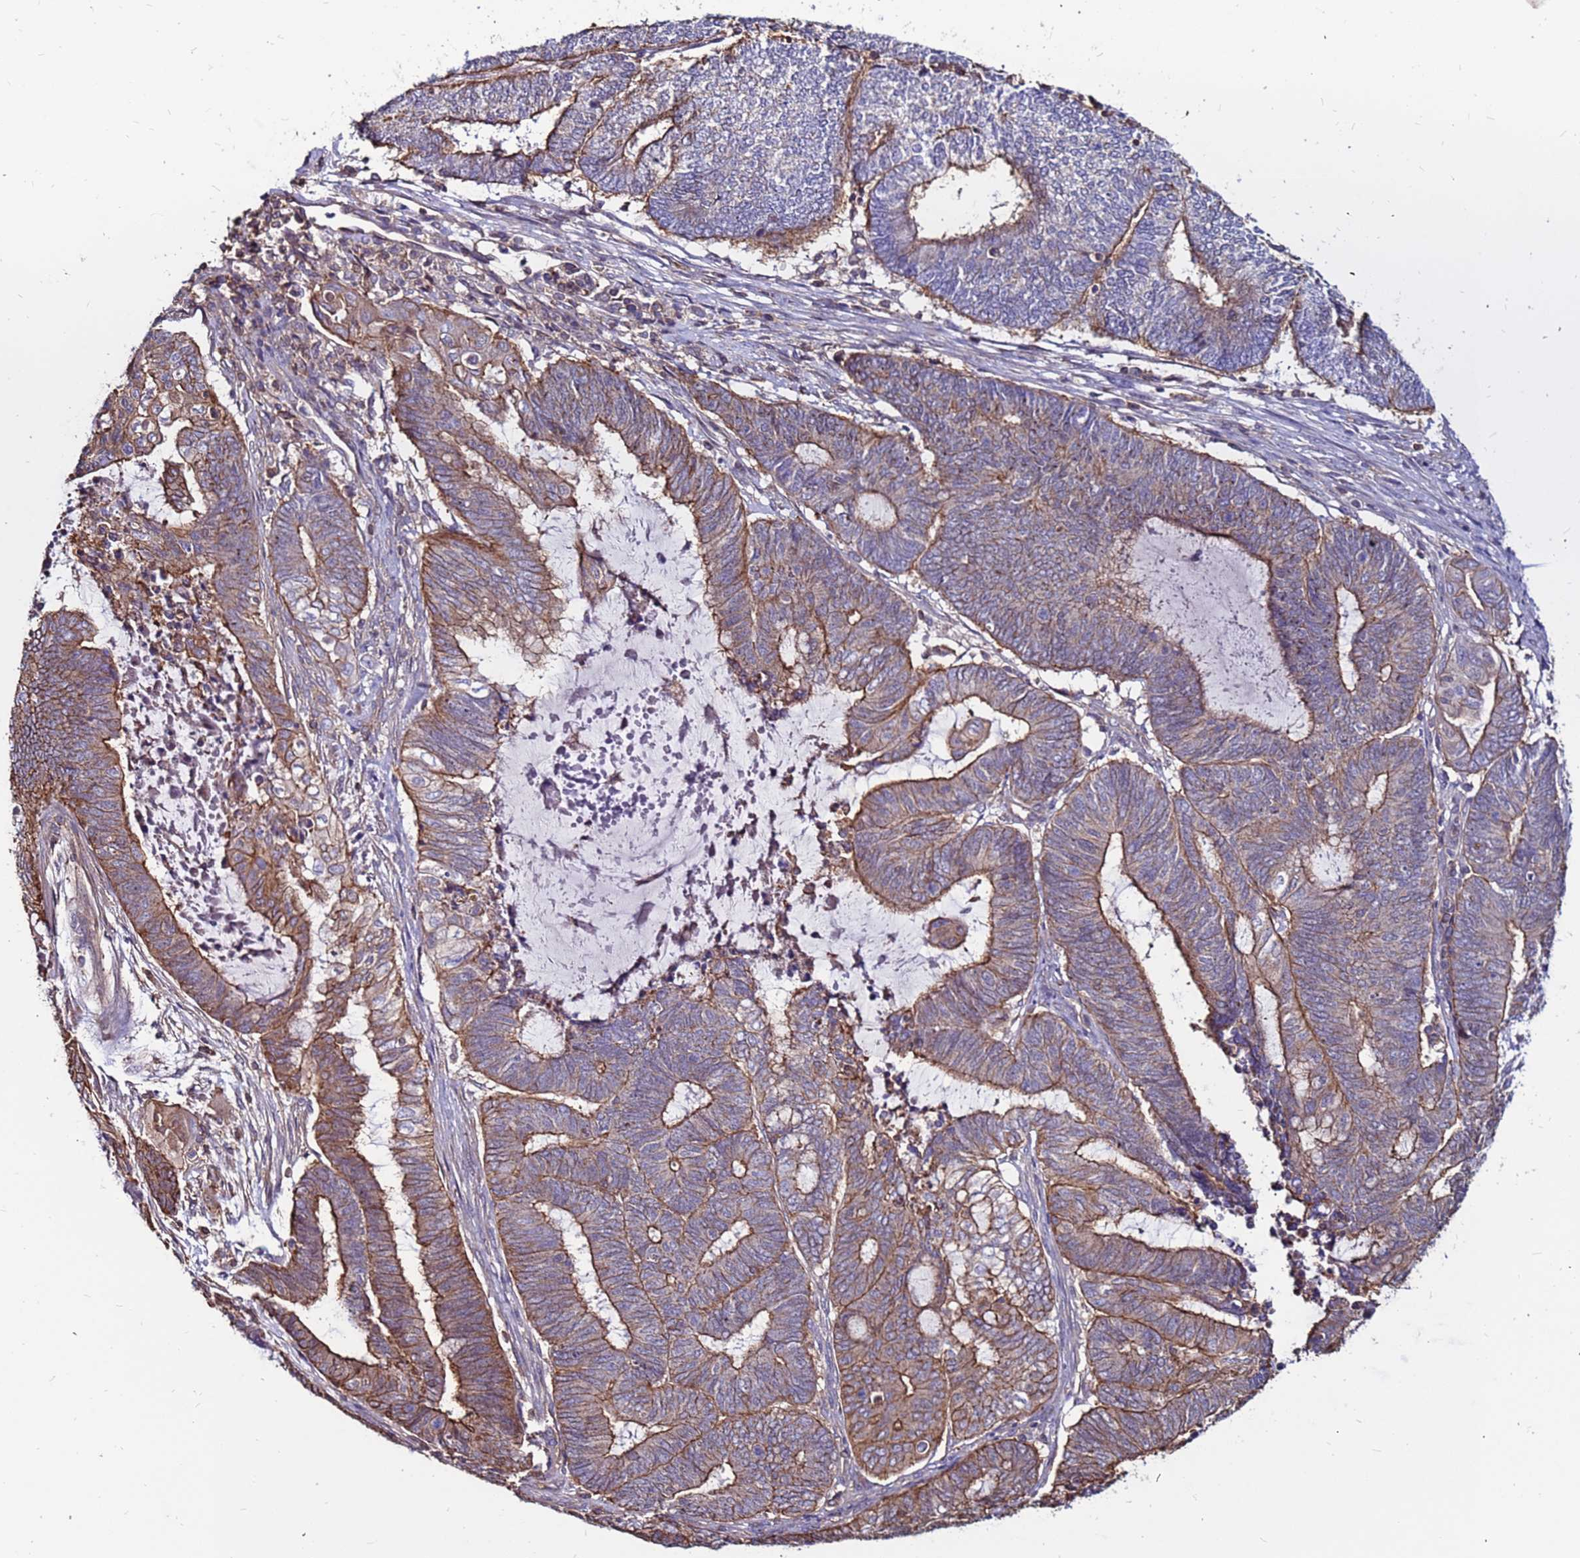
{"staining": {"intensity": "moderate", "quantity": ">75%", "location": "cytoplasmic/membranous"}, "tissue": "endometrial cancer", "cell_type": "Tumor cells", "image_type": "cancer", "snomed": [{"axis": "morphology", "description": "Adenocarcinoma, NOS"}, {"axis": "topography", "description": "Uterus"}, {"axis": "topography", "description": "Endometrium"}], "caption": "The micrograph shows immunohistochemical staining of endometrial adenocarcinoma. There is moderate cytoplasmic/membranous staining is identified in approximately >75% of tumor cells.", "gene": "NRN1L", "patient": {"sex": "female", "age": 70}}